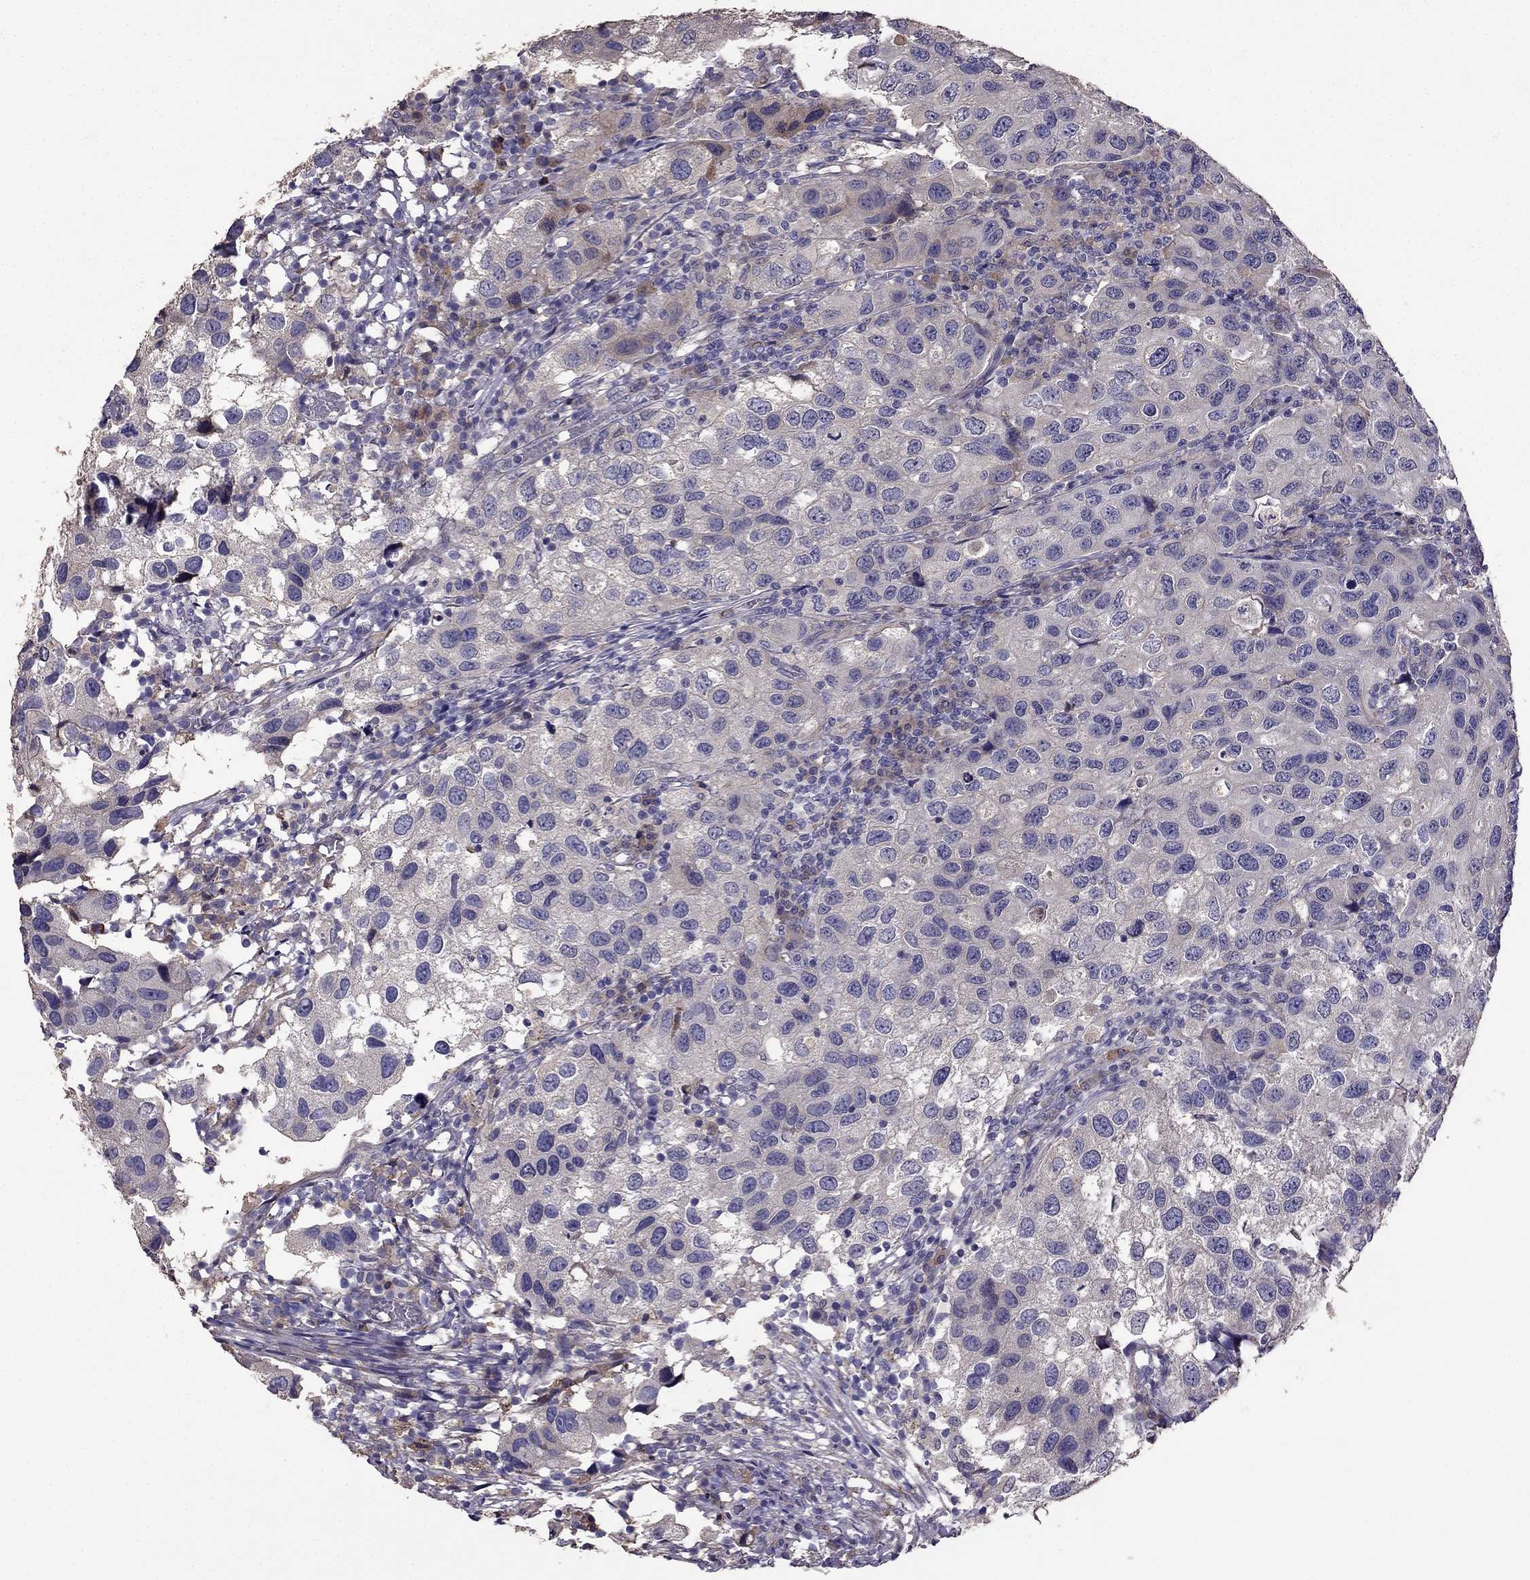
{"staining": {"intensity": "negative", "quantity": "none", "location": "none"}, "tissue": "urothelial cancer", "cell_type": "Tumor cells", "image_type": "cancer", "snomed": [{"axis": "morphology", "description": "Urothelial carcinoma, High grade"}, {"axis": "topography", "description": "Urinary bladder"}], "caption": "High-grade urothelial carcinoma stained for a protein using IHC reveals no staining tumor cells.", "gene": "CDH9", "patient": {"sex": "male", "age": 79}}